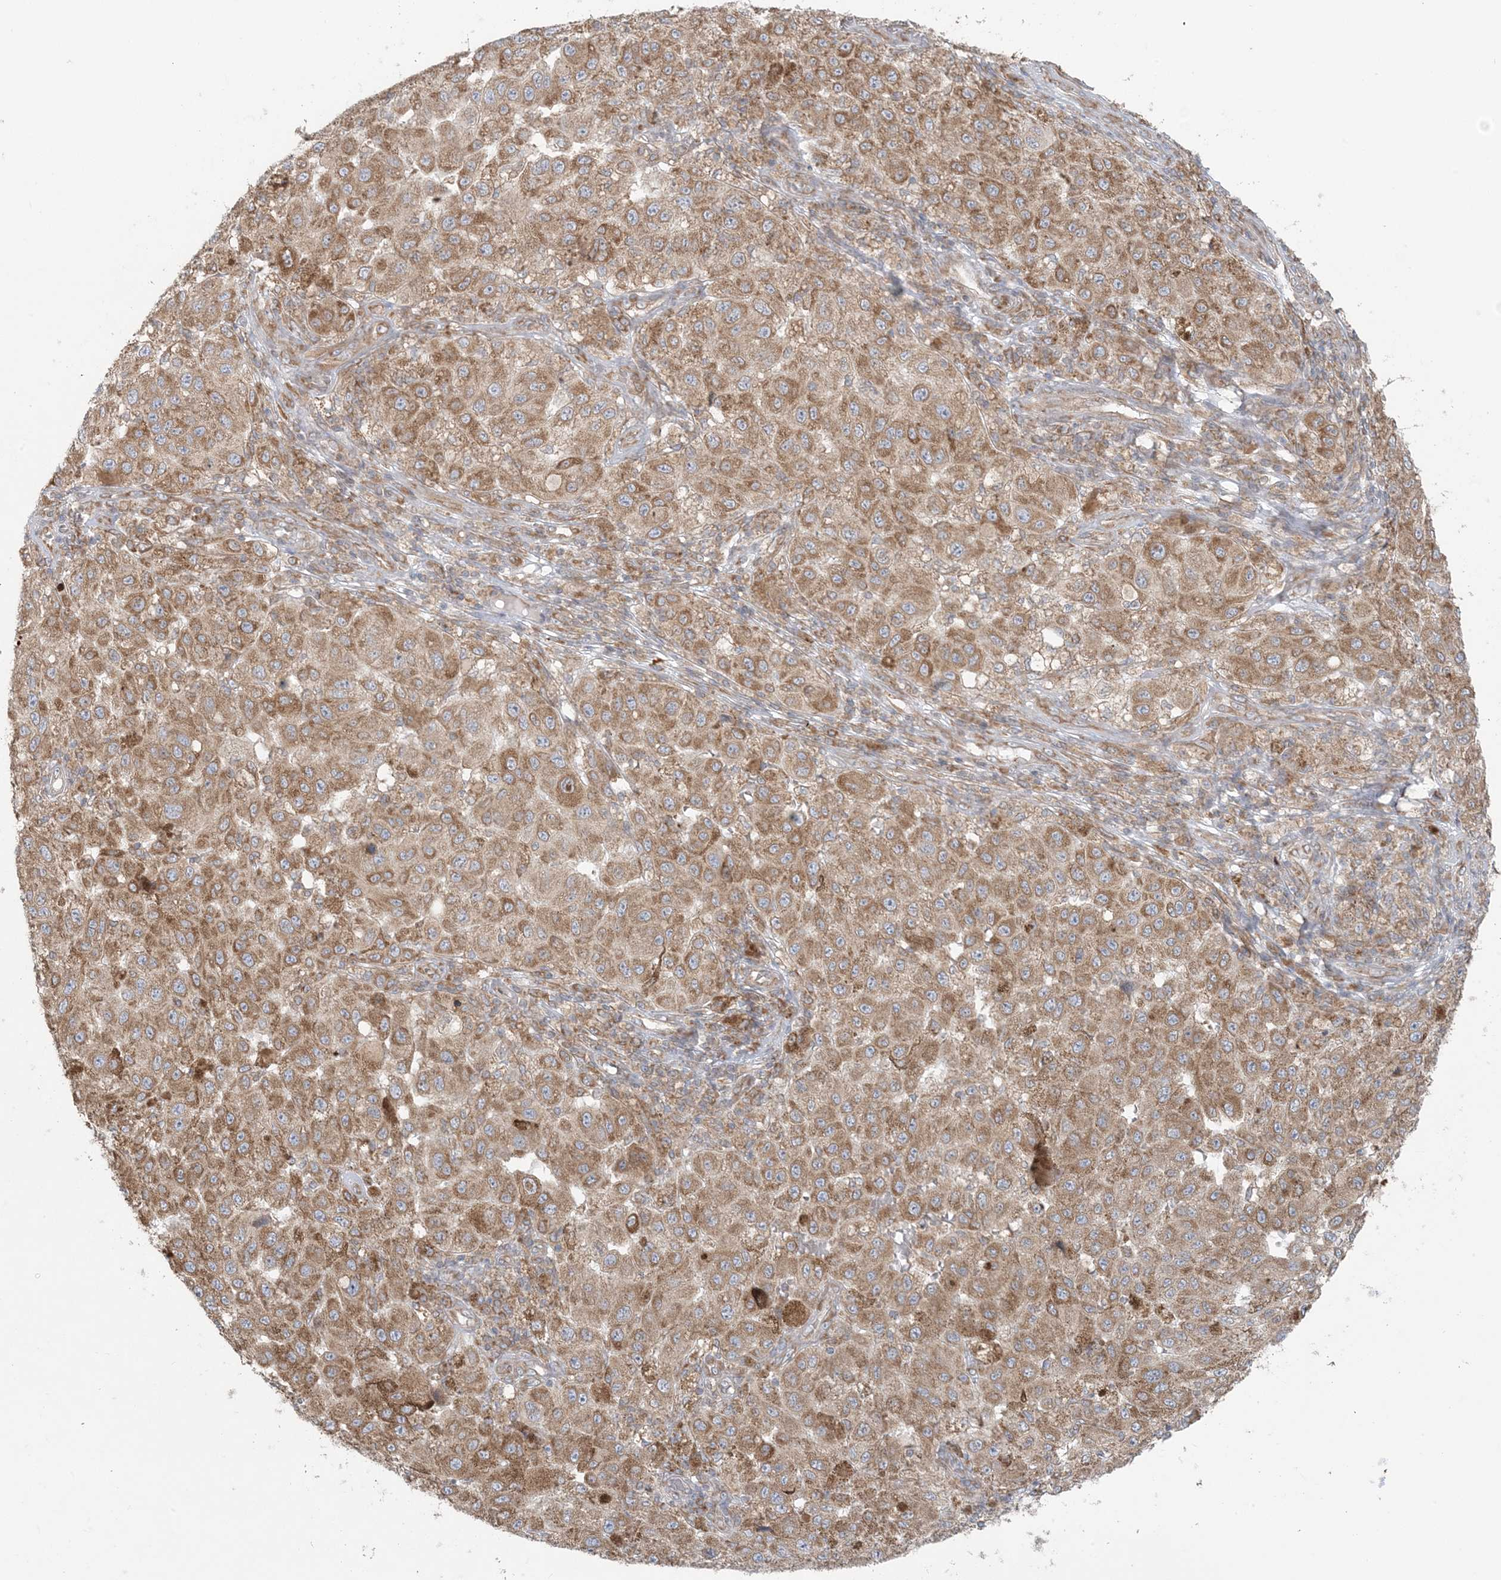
{"staining": {"intensity": "moderate", "quantity": ">75%", "location": "cytoplasmic/membranous"}, "tissue": "melanoma", "cell_type": "Tumor cells", "image_type": "cancer", "snomed": [{"axis": "morphology", "description": "Malignant melanoma, NOS"}, {"axis": "topography", "description": "Skin"}], "caption": "Brown immunohistochemical staining in malignant melanoma displays moderate cytoplasmic/membranous staining in about >75% of tumor cells.", "gene": "UBXN4", "patient": {"sex": "female", "age": 64}}